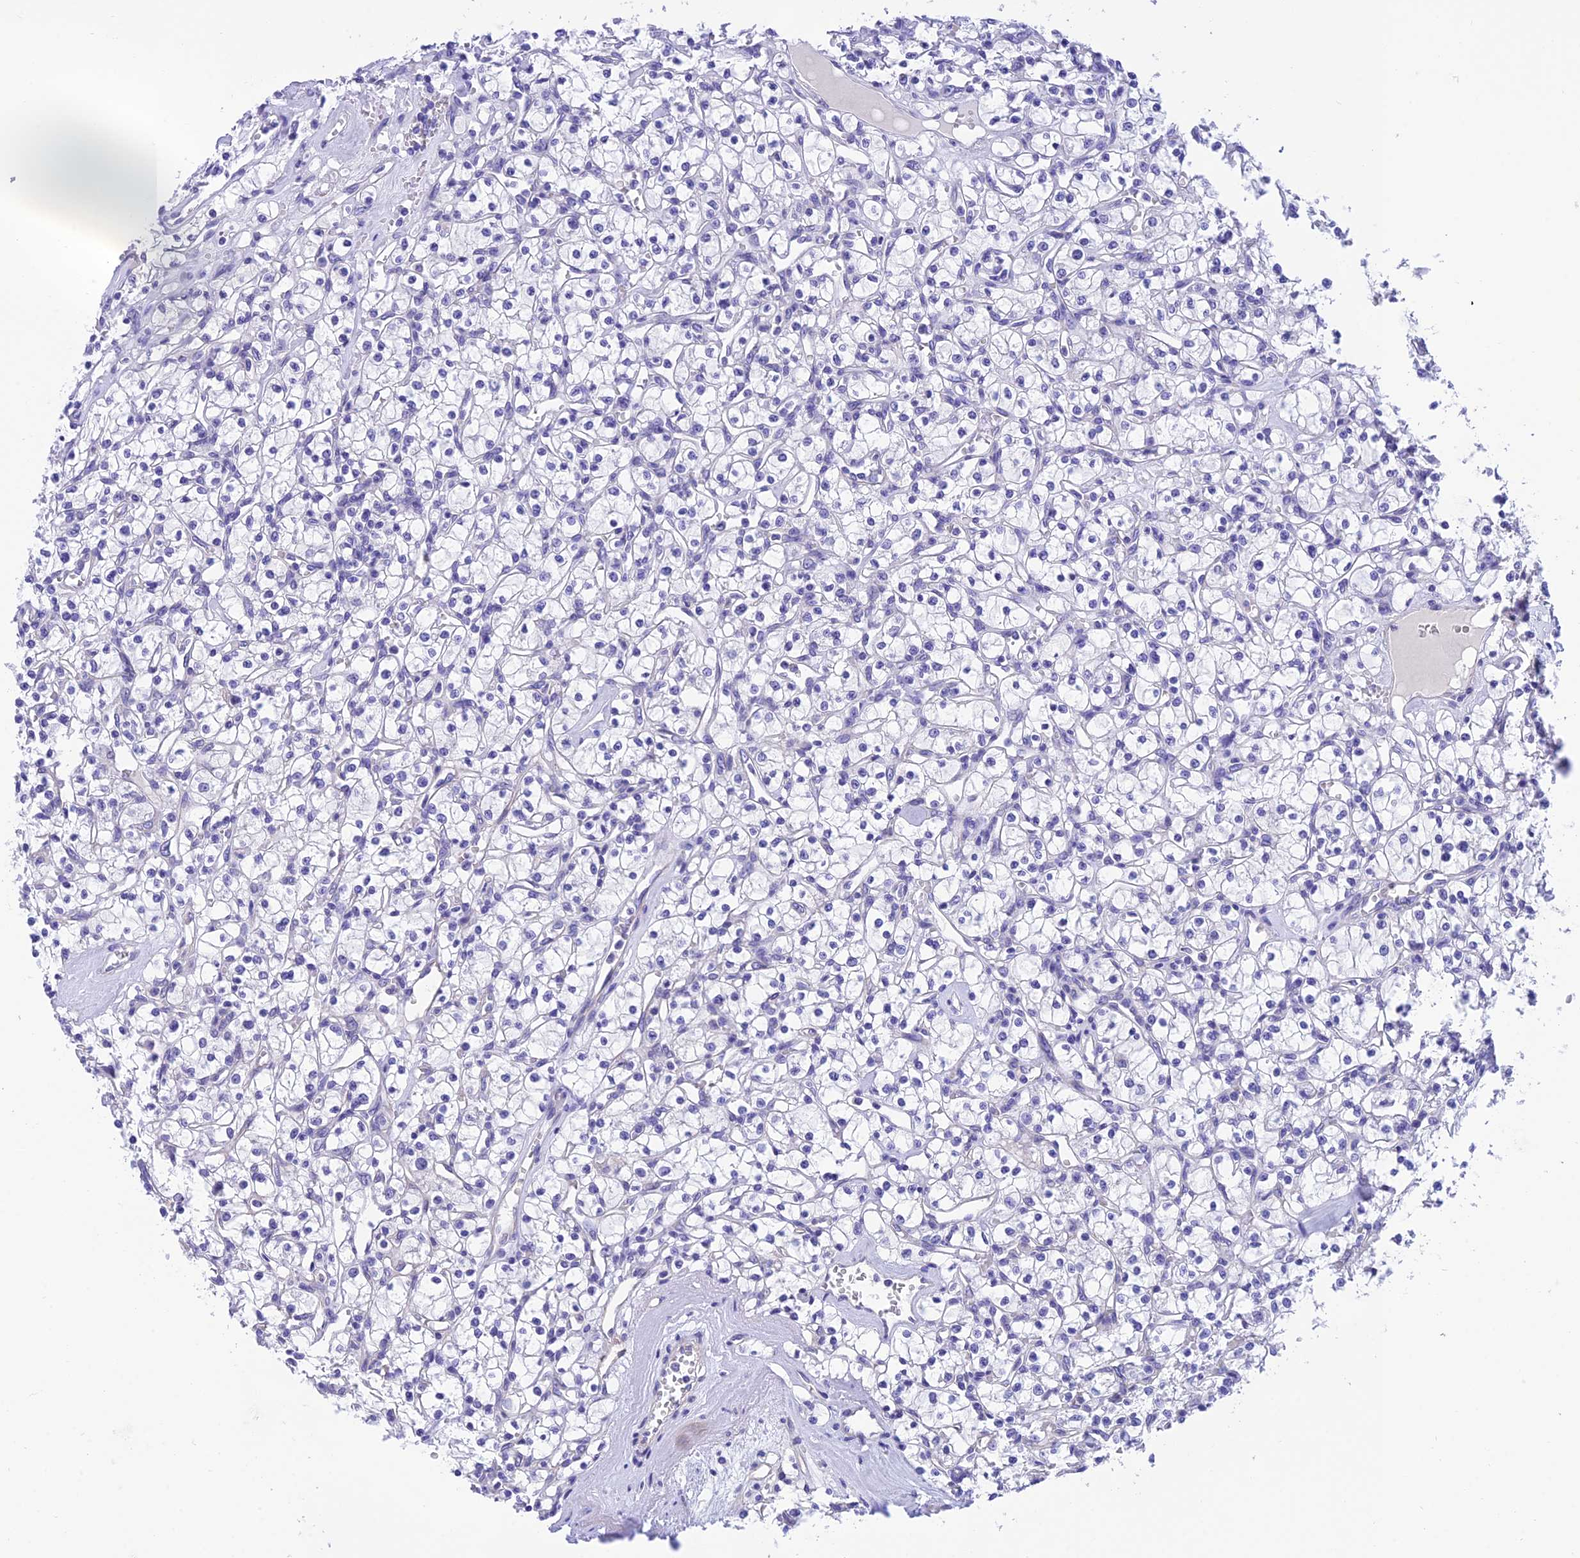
{"staining": {"intensity": "negative", "quantity": "none", "location": "none"}, "tissue": "renal cancer", "cell_type": "Tumor cells", "image_type": "cancer", "snomed": [{"axis": "morphology", "description": "Adenocarcinoma, NOS"}, {"axis": "topography", "description": "Kidney"}], "caption": "DAB (3,3'-diaminobenzidine) immunohistochemical staining of human adenocarcinoma (renal) displays no significant staining in tumor cells.", "gene": "C17orf67", "patient": {"sex": "female", "age": 59}}